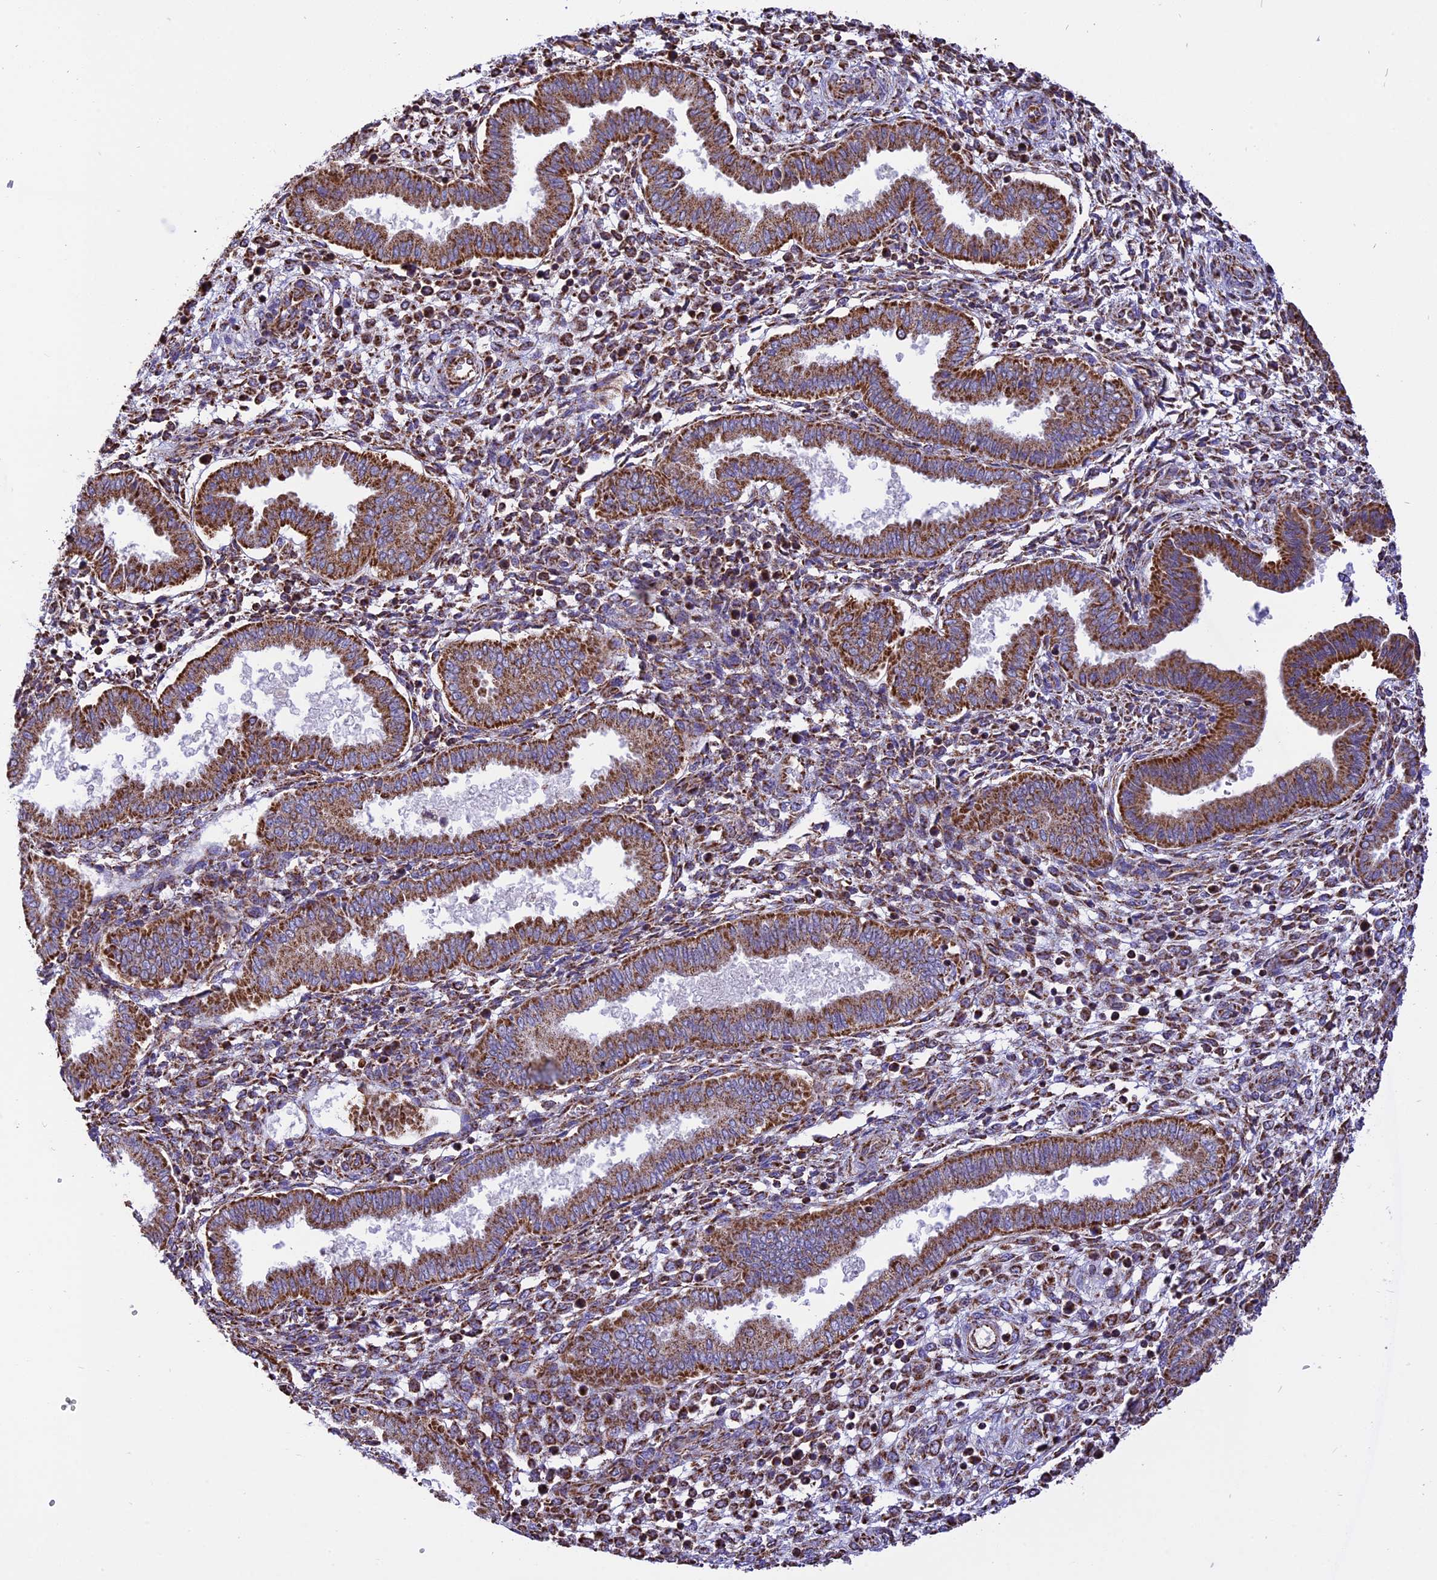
{"staining": {"intensity": "strong", "quantity": "<25%", "location": "cytoplasmic/membranous"}, "tissue": "endometrium", "cell_type": "Cells in endometrial stroma", "image_type": "normal", "snomed": [{"axis": "morphology", "description": "Normal tissue, NOS"}, {"axis": "topography", "description": "Endometrium"}], "caption": "A brown stain labels strong cytoplasmic/membranous positivity of a protein in cells in endometrial stroma of unremarkable human endometrium. The staining is performed using DAB brown chromogen to label protein expression. The nuclei are counter-stained blue using hematoxylin.", "gene": "TTC4", "patient": {"sex": "female", "age": 24}}